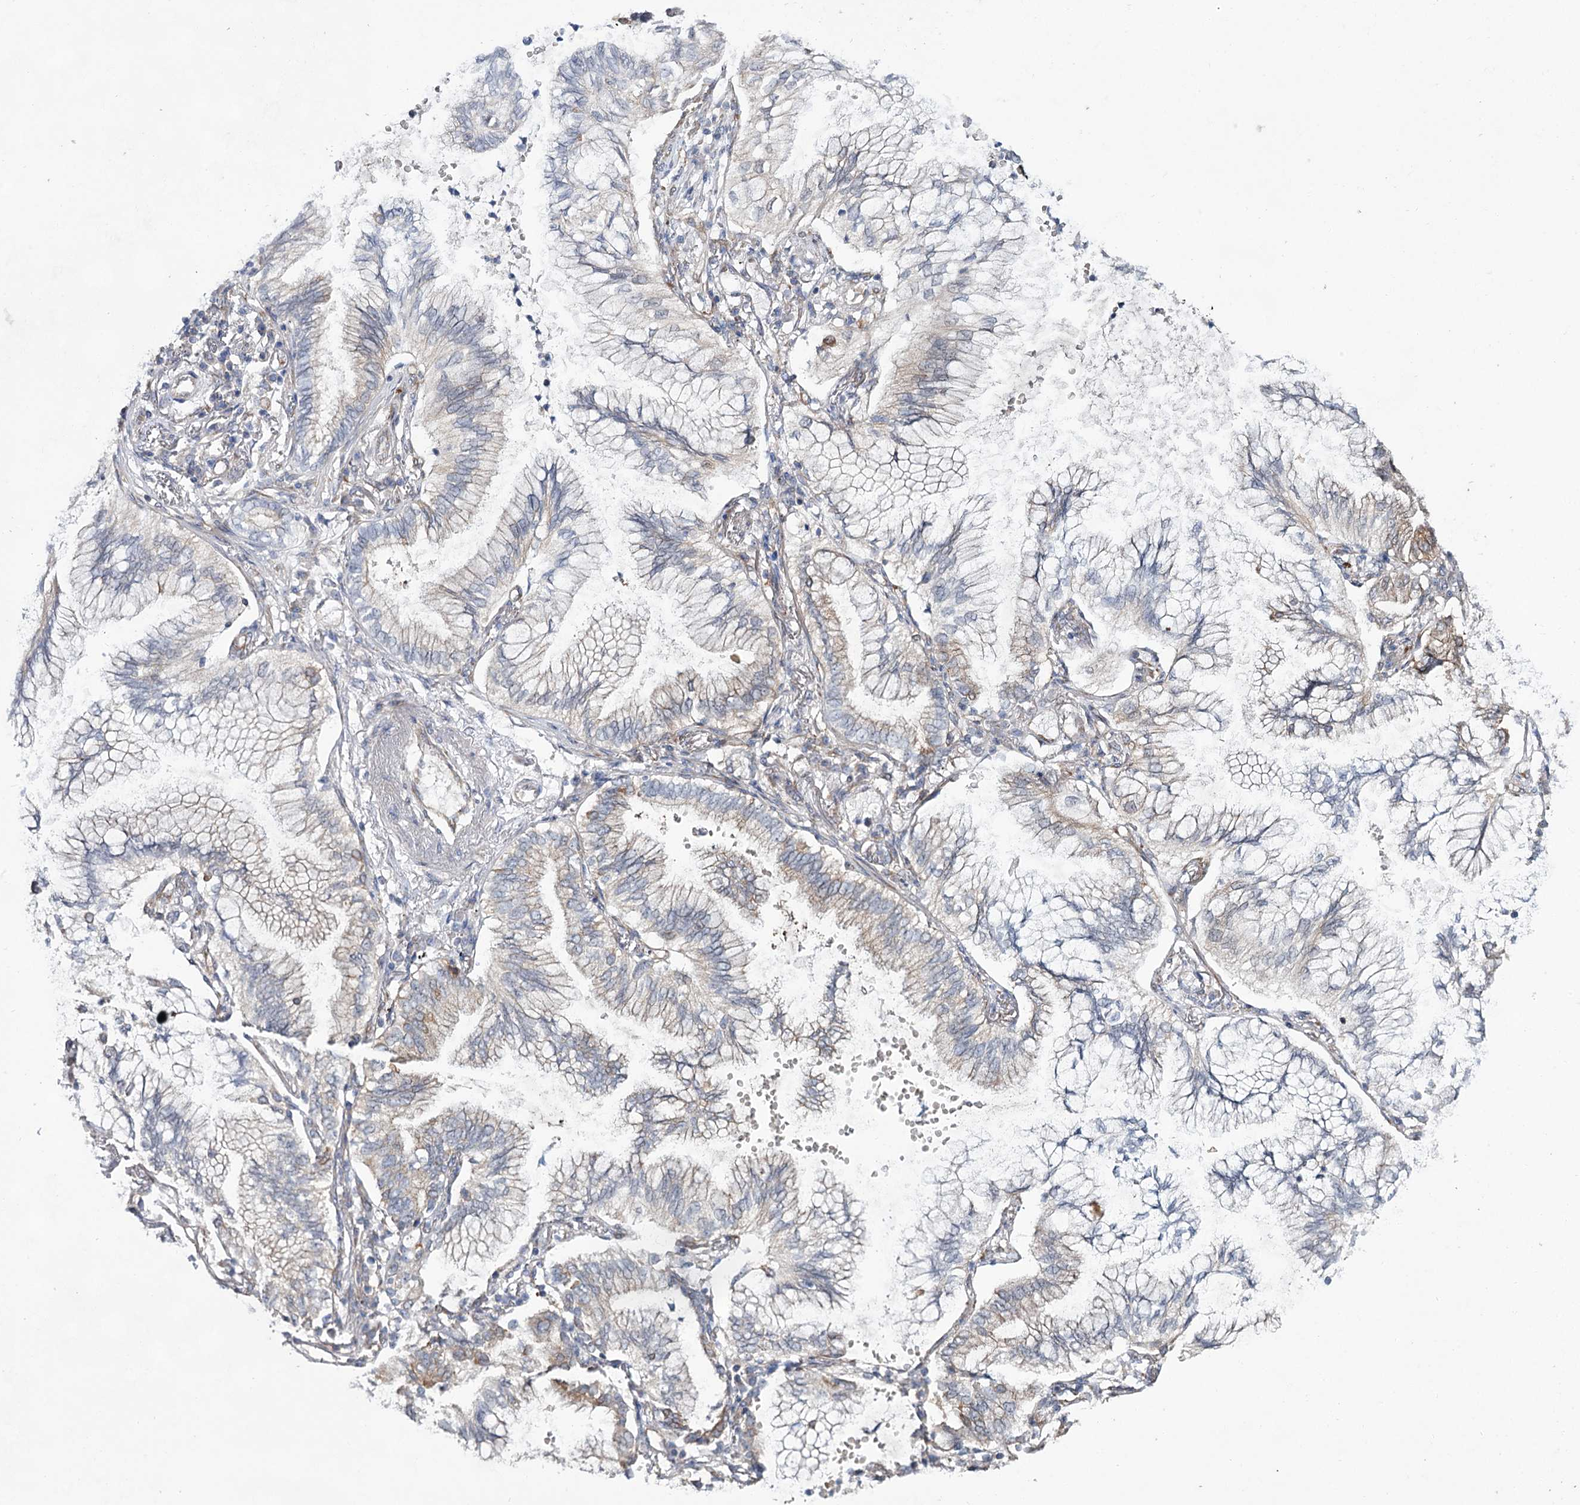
{"staining": {"intensity": "negative", "quantity": "none", "location": "none"}, "tissue": "lung cancer", "cell_type": "Tumor cells", "image_type": "cancer", "snomed": [{"axis": "morphology", "description": "Adenocarcinoma, NOS"}, {"axis": "topography", "description": "Lung"}], "caption": "Lung adenocarcinoma was stained to show a protein in brown. There is no significant expression in tumor cells.", "gene": "VWA2", "patient": {"sex": "female", "age": 70}}